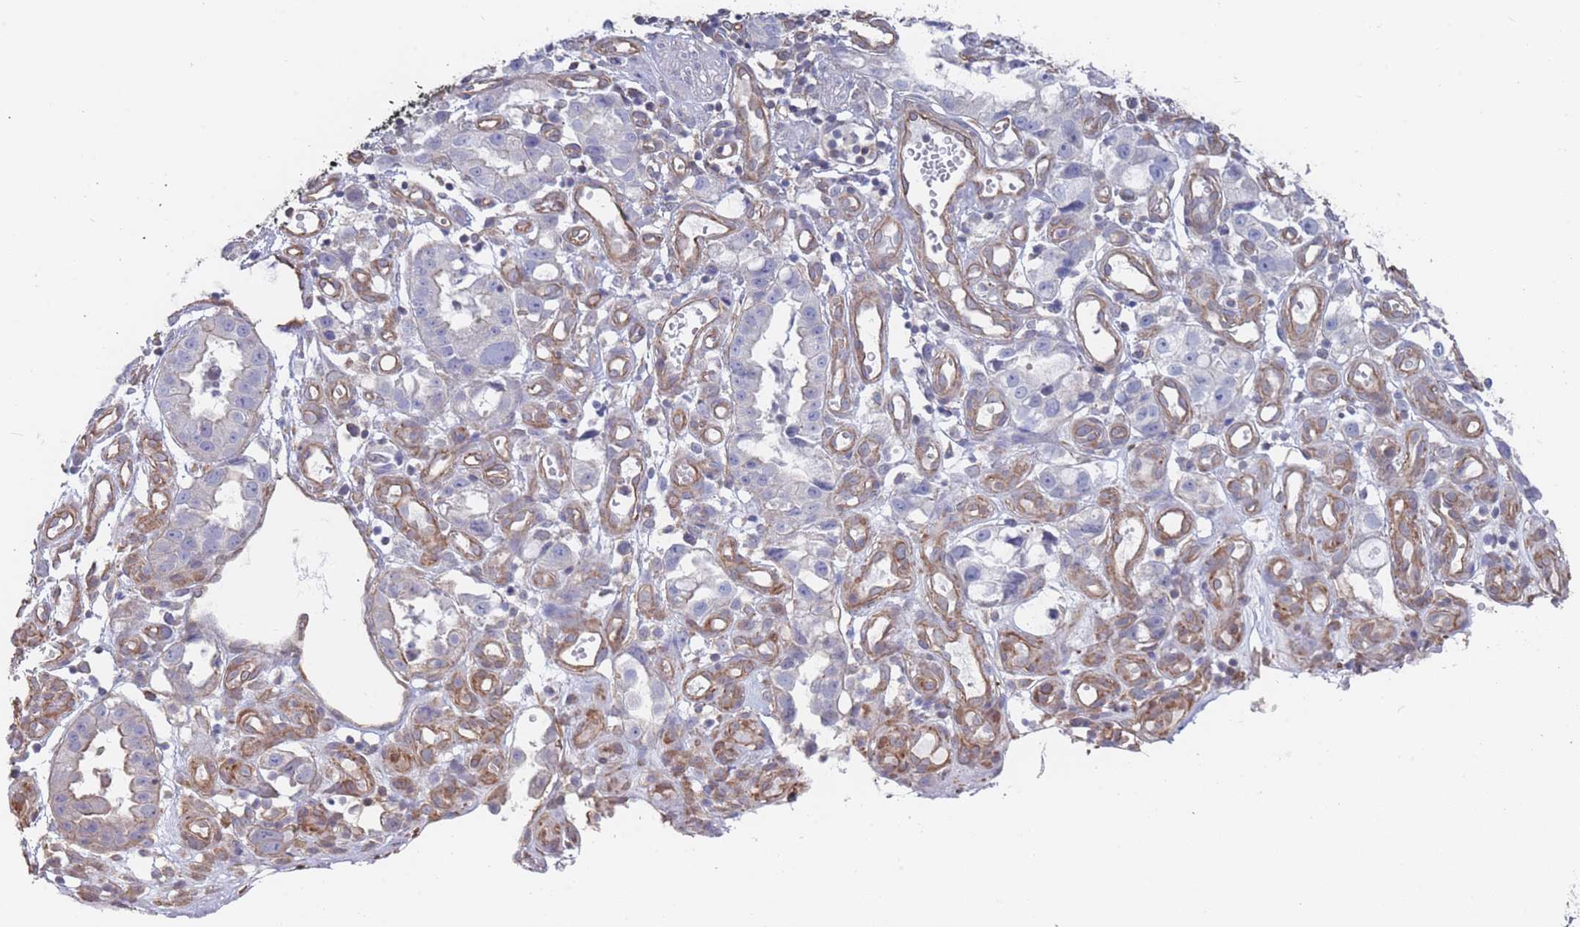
{"staining": {"intensity": "negative", "quantity": "none", "location": "none"}, "tissue": "stomach cancer", "cell_type": "Tumor cells", "image_type": "cancer", "snomed": [{"axis": "morphology", "description": "Adenocarcinoma, NOS"}, {"axis": "topography", "description": "Stomach"}], "caption": "Immunohistochemistry of human stomach cancer (adenocarcinoma) reveals no expression in tumor cells. Nuclei are stained in blue.", "gene": "SLC1A6", "patient": {"sex": "male", "age": 55}}